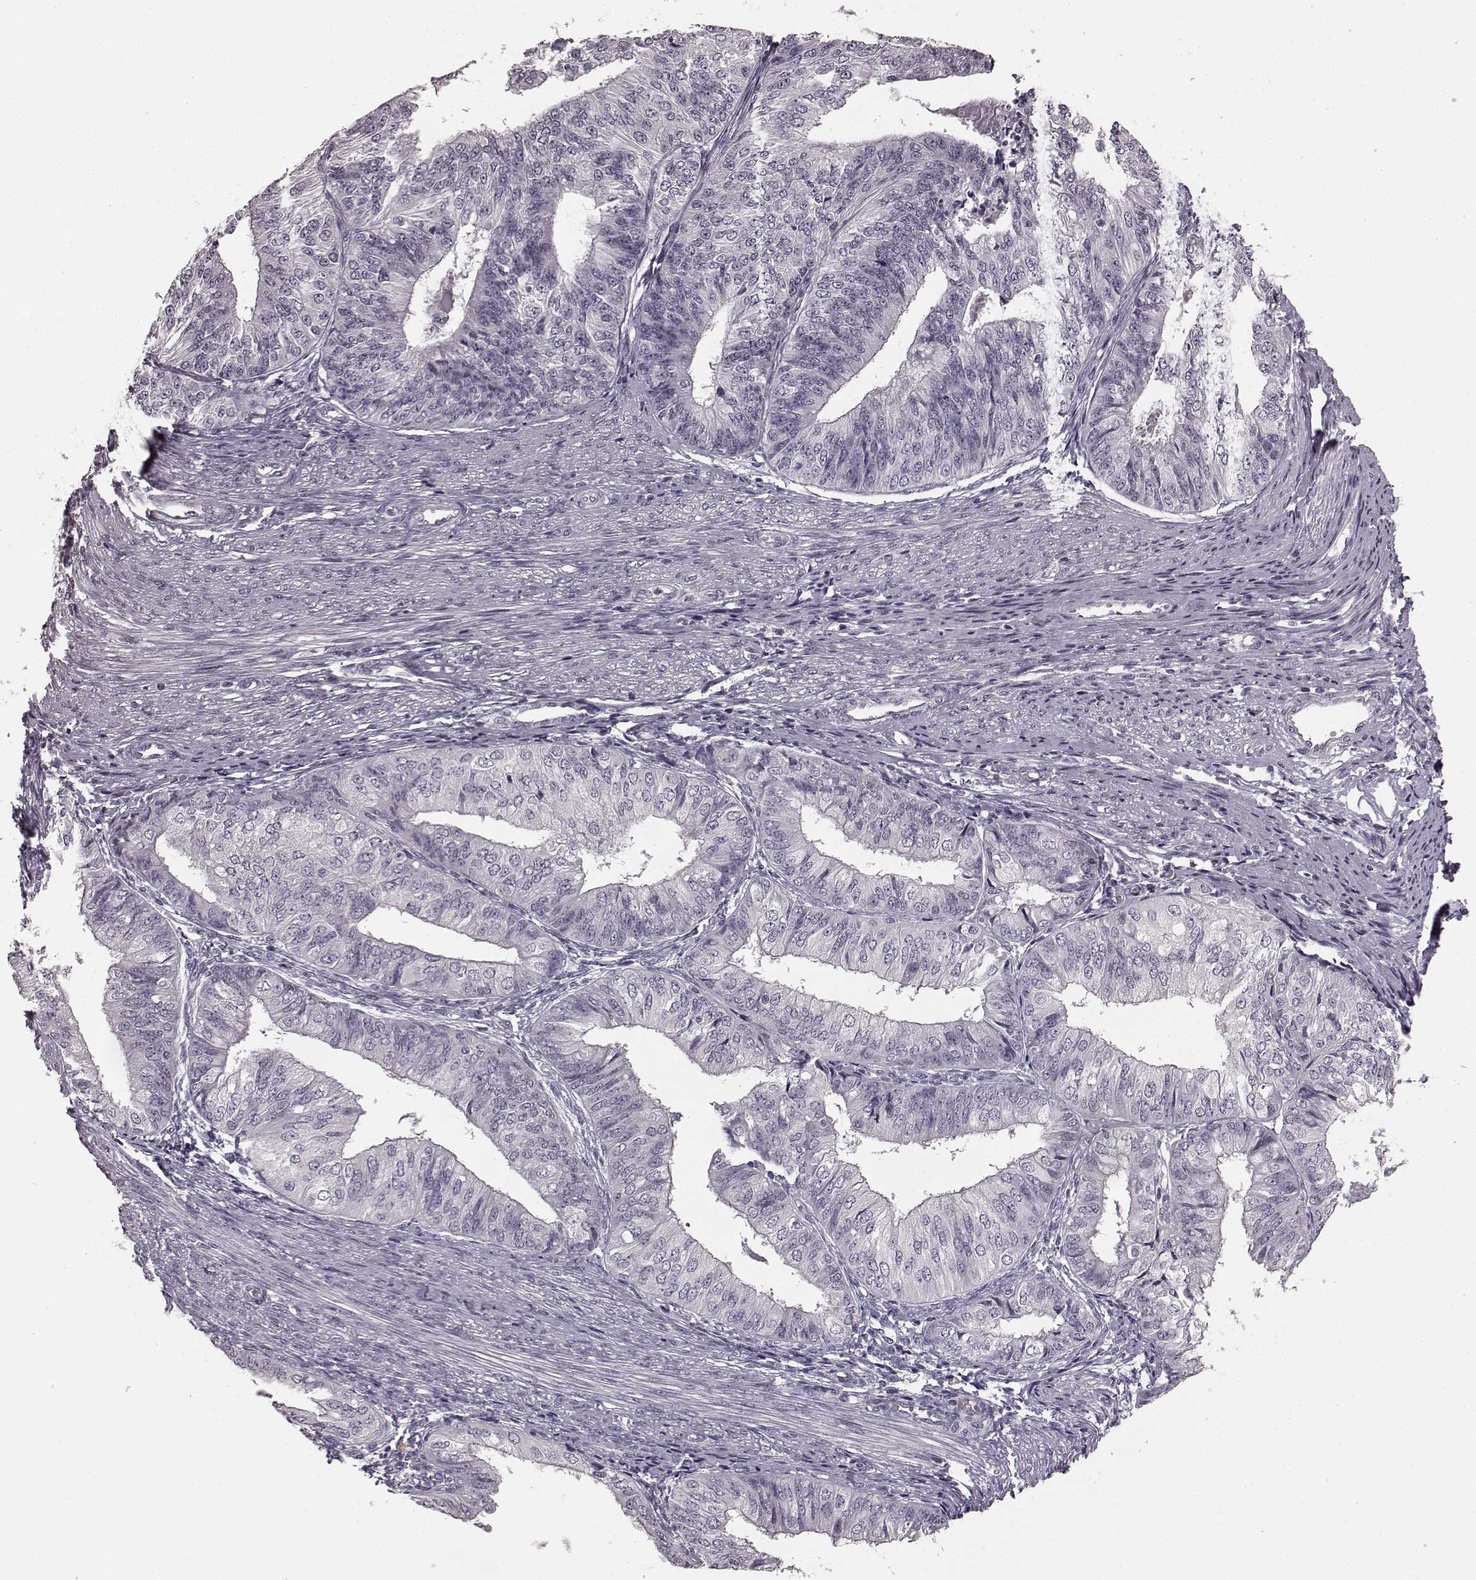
{"staining": {"intensity": "negative", "quantity": "none", "location": "none"}, "tissue": "endometrial cancer", "cell_type": "Tumor cells", "image_type": "cancer", "snomed": [{"axis": "morphology", "description": "Adenocarcinoma, NOS"}, {"axis": "topography", "description": "Endometrium"}], "caption": "Immunohistochemistry (IHC) photomicrograph of neoplastic tissue: endometrial cancer (adenocarcinoma) stained with DAB displays no significant protein positivity in tumor cells.", "gene": "RIT2", "patient": {"sex": "female", "age": 58}}